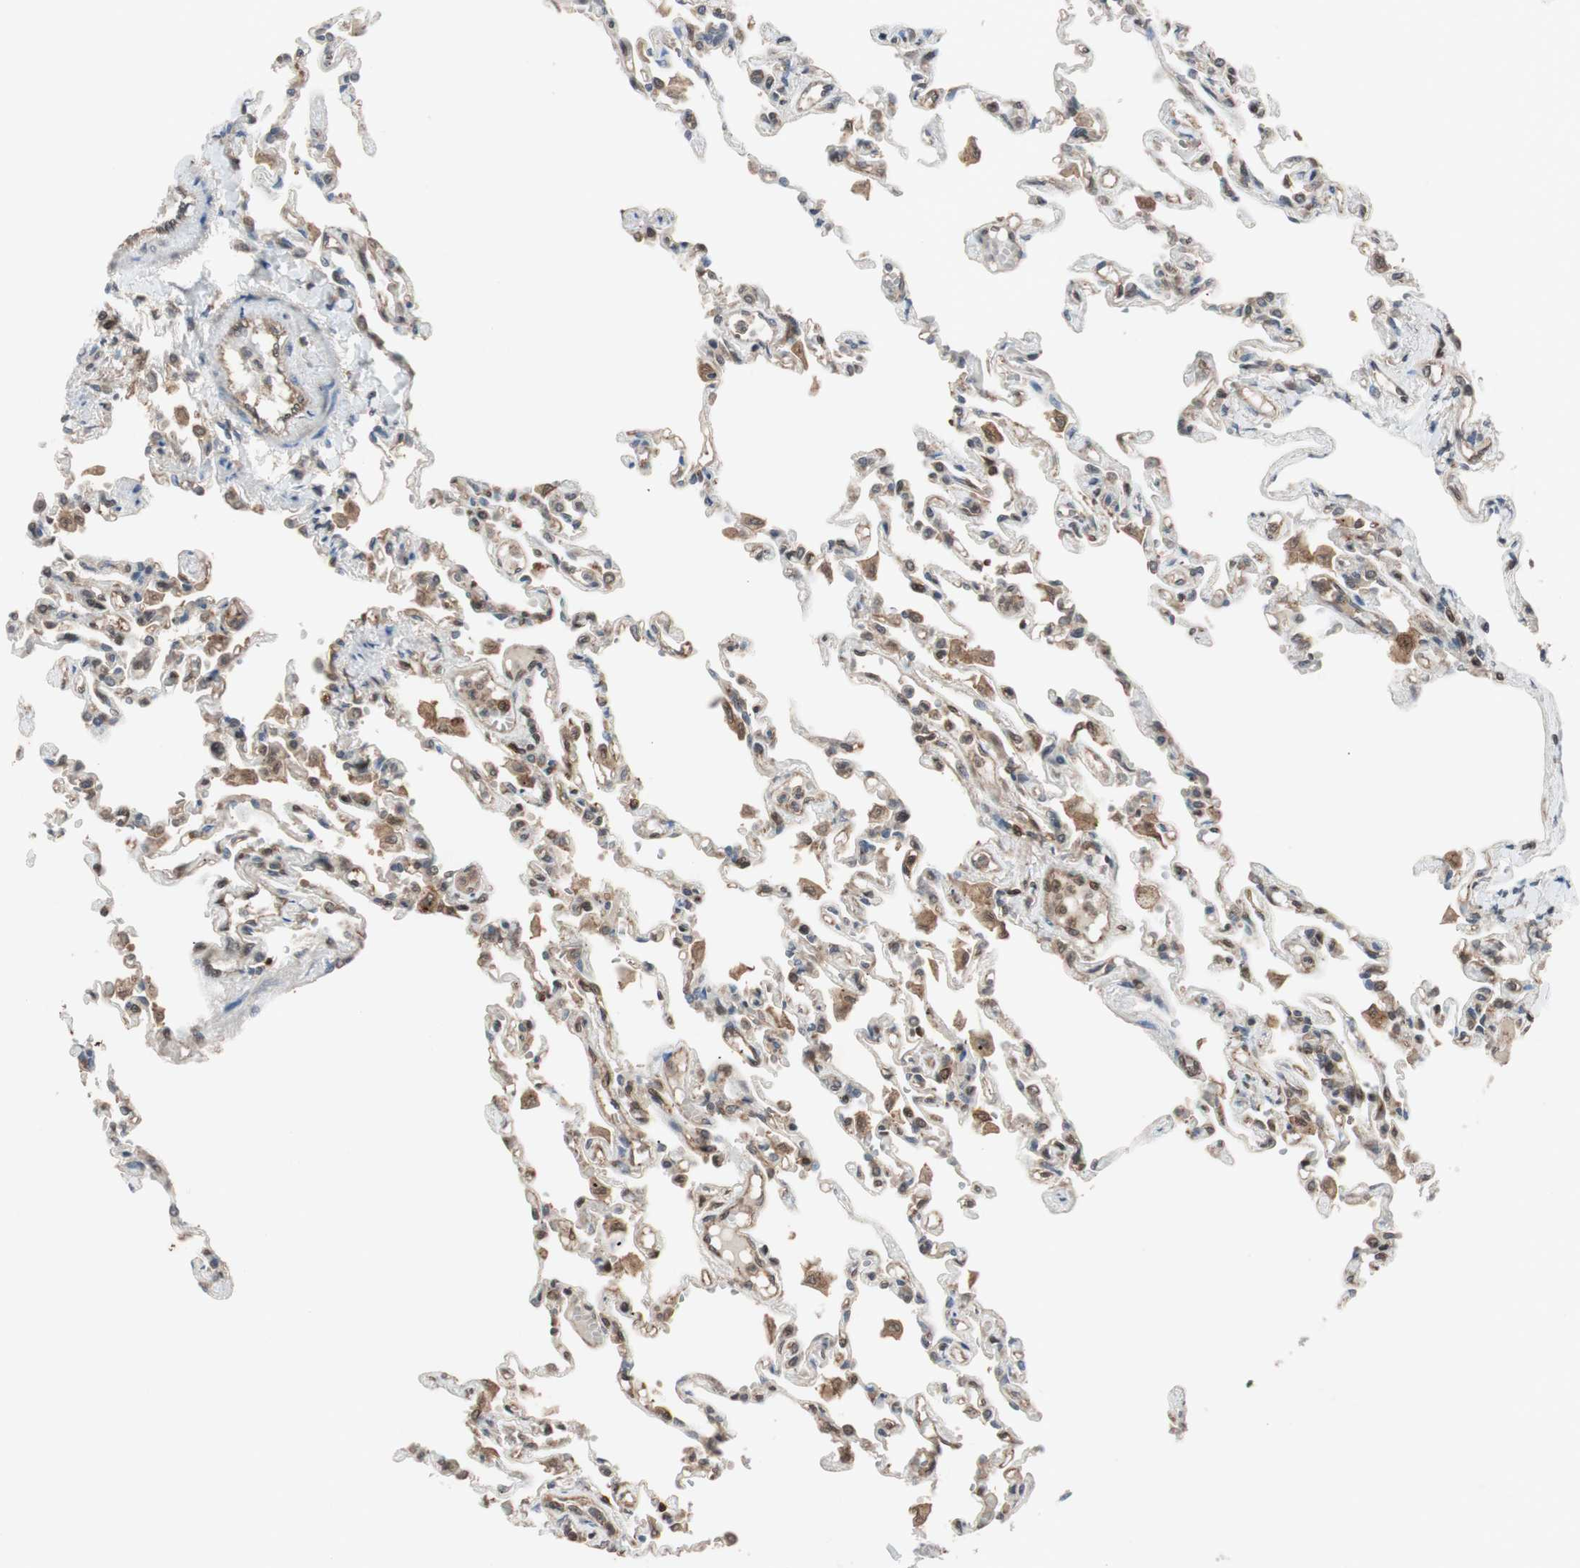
{"staining": {"intensity": "moderate", "quantity": ">75%", "location": "cytoplasmic/membranous"}, "tissue": "lung", "cell_type": "Alveolar cells", "image_type": "normal", "snomed": [{"axis": "morphology", "description": "Normal tissue, NOS"}, {"axis": "topography", "description": "Lung"}], "caption": "DAB (3,3'-diaminobenzidine) immunohistochemical staining of unremarkable lung shows moderate cytoplasmic/membranous protein expression in about >75% of alveolar cells.", "gene": "EPHA8", "patient": {"sex": "male", "age": 21}}